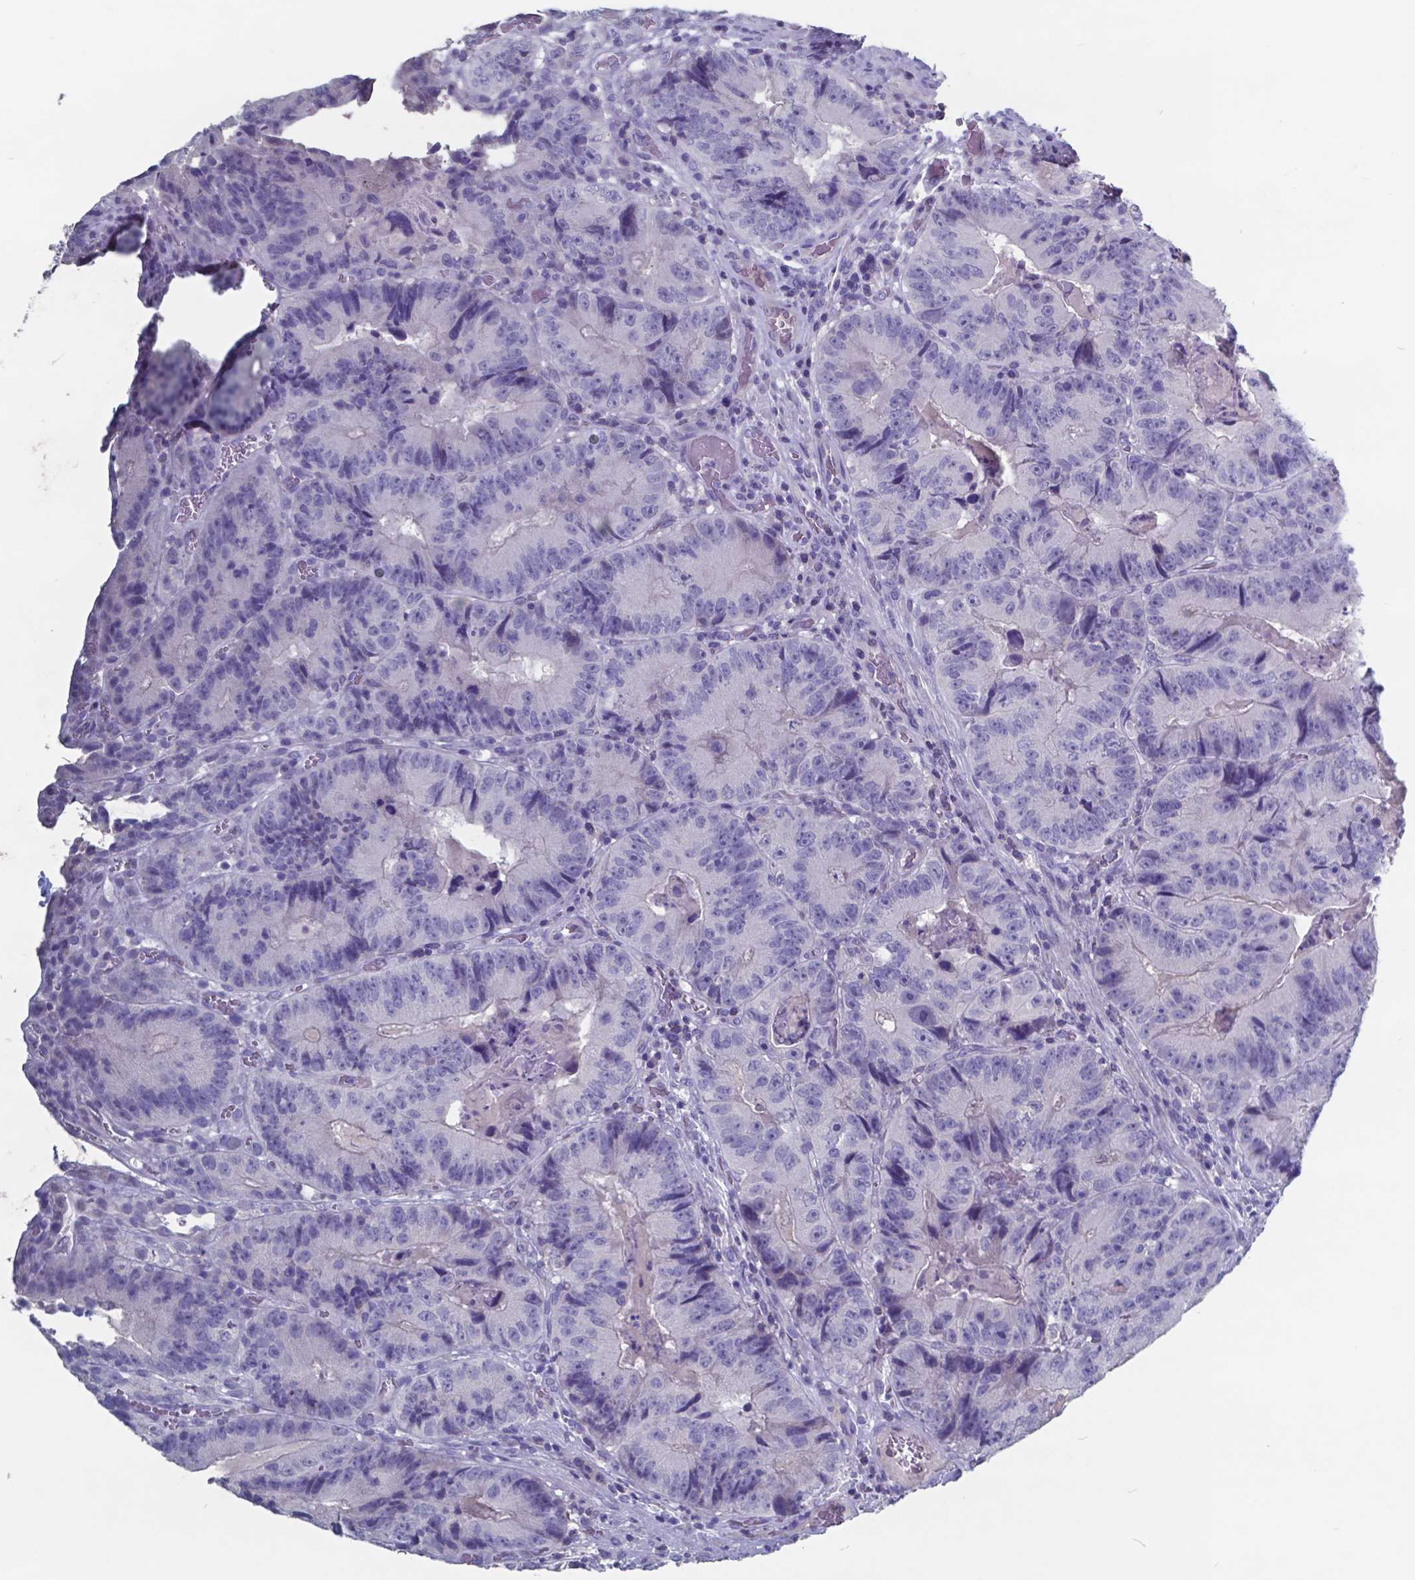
{"staining": {"intensity": "negative", "quantity": "none", "location": "none"}, "tissue": "colorectal cancer", "cell_type": "Tumor cells", "image_type": "cancer", "snomed": [{"axis": "morphology", "description": "Adenocarcinoma, NOS"}, {"axis": "topography", "description": "Colon"}], "caption": "Immunohistochemistry of human colorectal cancer (adenocarcinoma) shows no staining in tumor cells.", "gene": "TTR", "patient": {"sex": "female", "age": 86}}